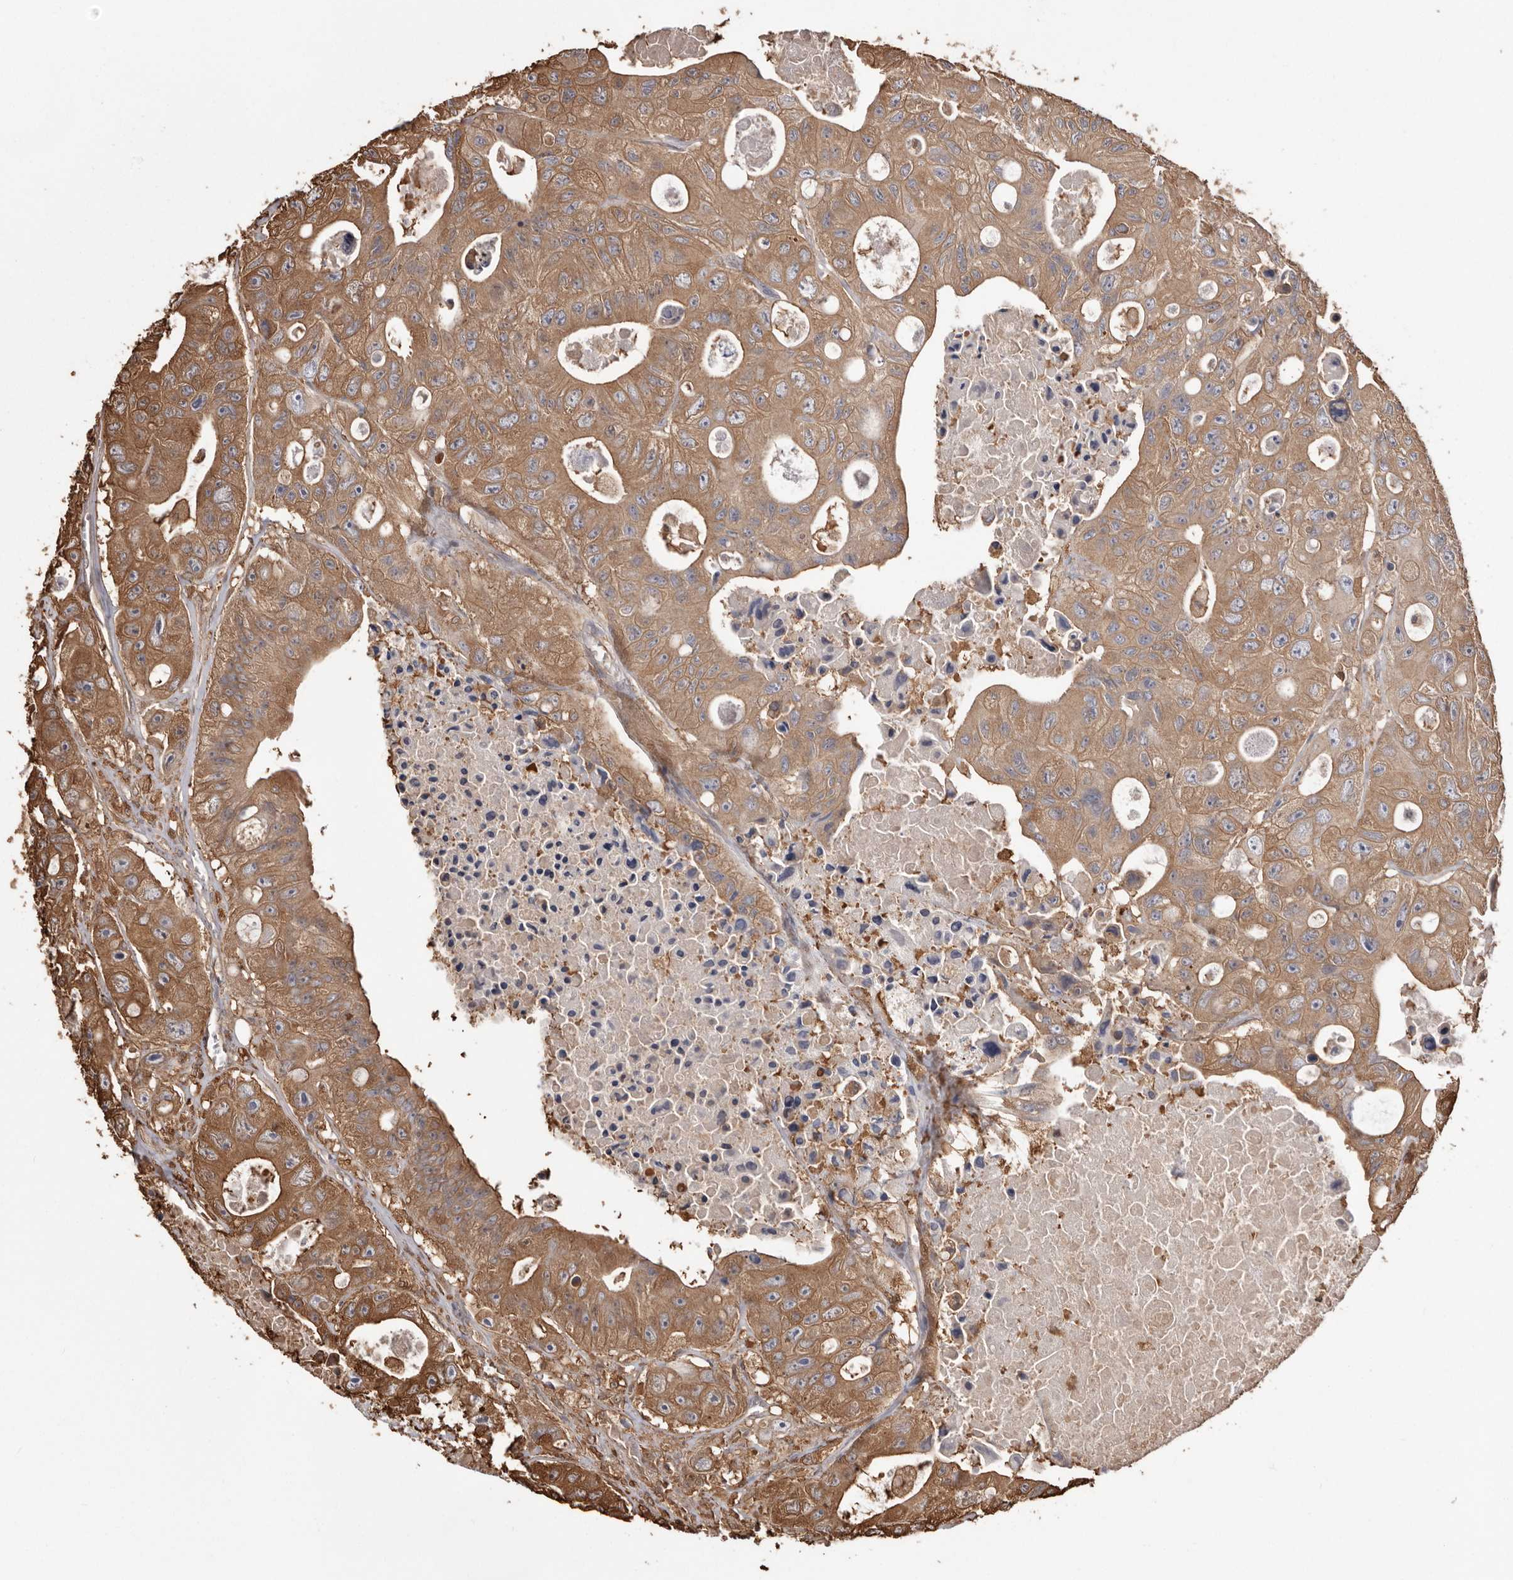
{"staining": {"intensity": "moderate", "quantity": ">75%", "location": "cytoplasmic/membranous"}, "tissue": "colorectal cancer", "cell_type": "Tumor cells", "image_type": "cancer", "snomed": [{"axis": "morphology", "description": "Adenocarcinoma, NOS"}, {"axis": "topography", "description": "Colon"}], "caption": "Colorectal adenocarcinoma stained for a protein exhibits moderate cytoplasmic/membranous positivity in tumor cells.", "gene": "PKM", "patient": {"sex": "female", "age": 46}}